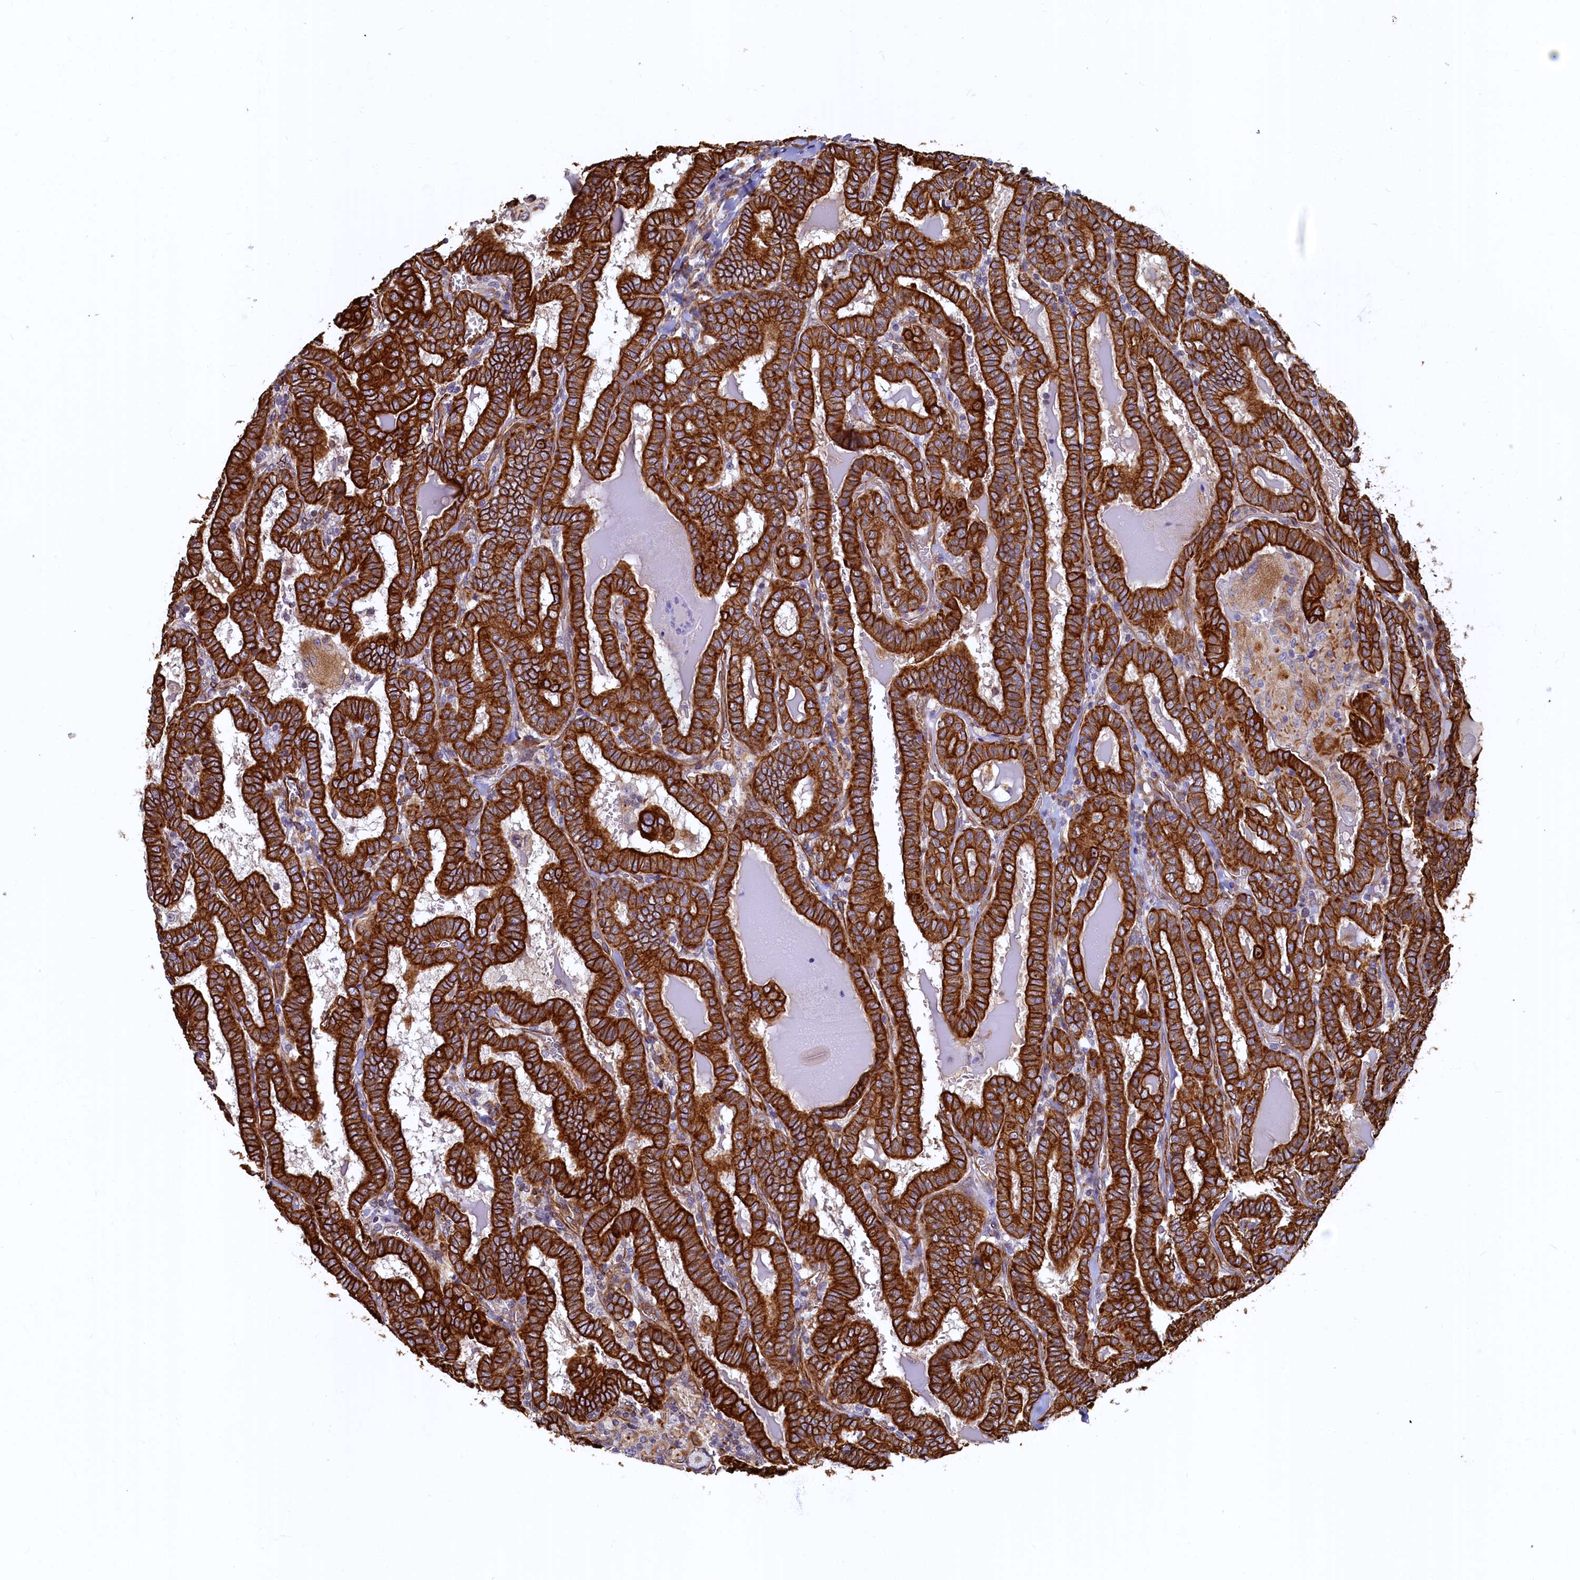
{"staining": {"intensity": "strong", "quantity": ">75%", "location": "cytoplasmic/membranous"}, "tissue": "thyroid cancer", "cell_type": "Tumor cells", "image_type": "cancer", "snomed": [{"axis": "morphology", "description": "Papillary adenocarcinoma, NOS"}, {"axis": "topography", "description": "Thyroid gland"}], "caption": "Brown immunohistochemical staining in human papillary adenocarcinoma (thyroid) reveals strong cytoplasmic/membranous positivity in about >75% of tumor cells.", "gene": "LRRC57", "patient": {"sex": "female", "age": 72}}